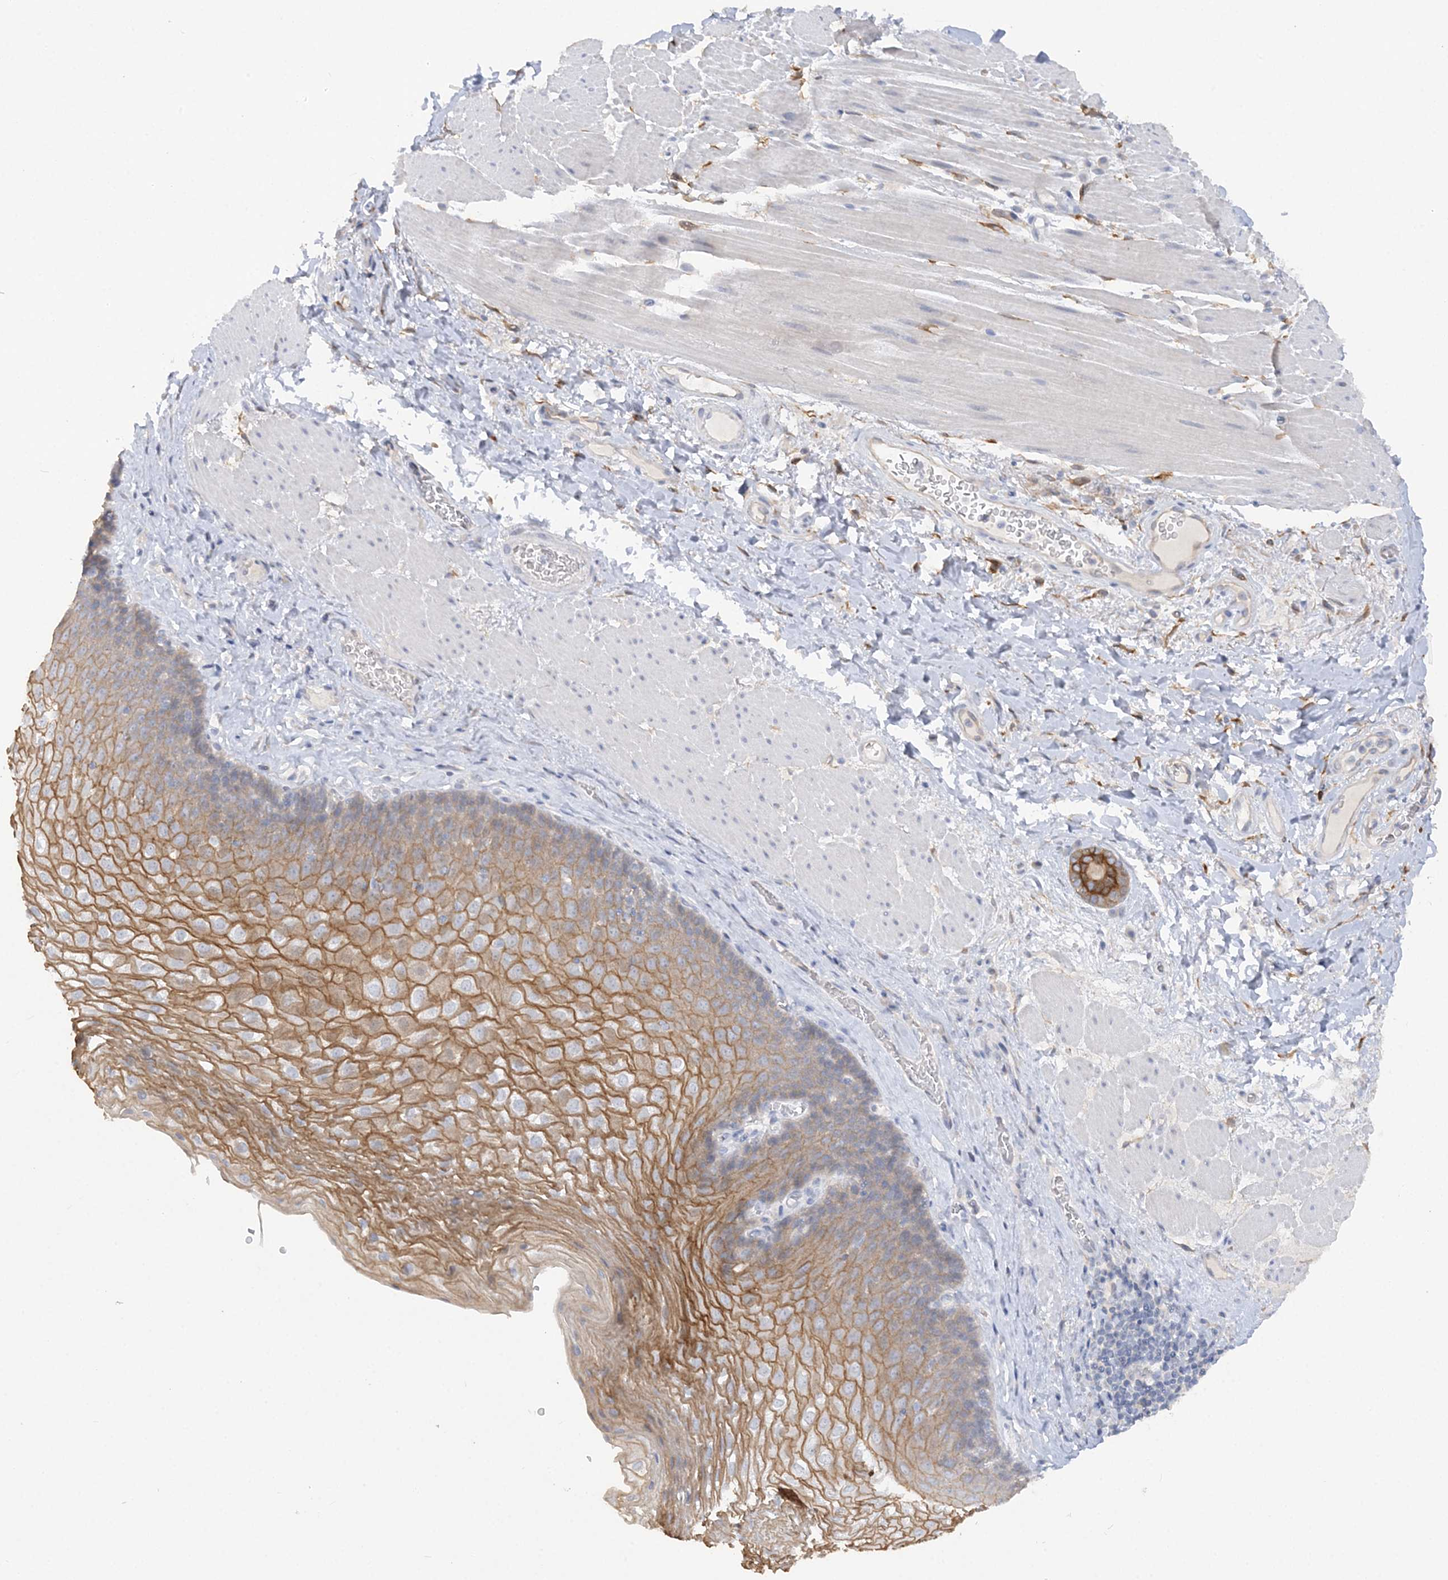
{"staining": {"intensity": "strong", "quantity": "<25%", "location": "cytoplasmic/membranous"}, "tissue": "esophagus", "cell_type": "Squamous epithelial cells", "image_type": "normal", "snomed": [{"axis": "morphology", "description": "Normal tissue, NOS"}, {"axis": "topography", "description": "Esophagus"}], "caption": "IHC of normal human esophagus demonstrates medium levels of strong cytoplasmic/membranous staining in approximately <25% of squamous epithelial cells. Using DAB (3,3'-diaminobenzidine) (brown) and hematoxylin (blue) stains, captured at high magnification using brightfield microscopy.", "gene": "RPEL1", "patient": {"sex": "female", "age": 66}}